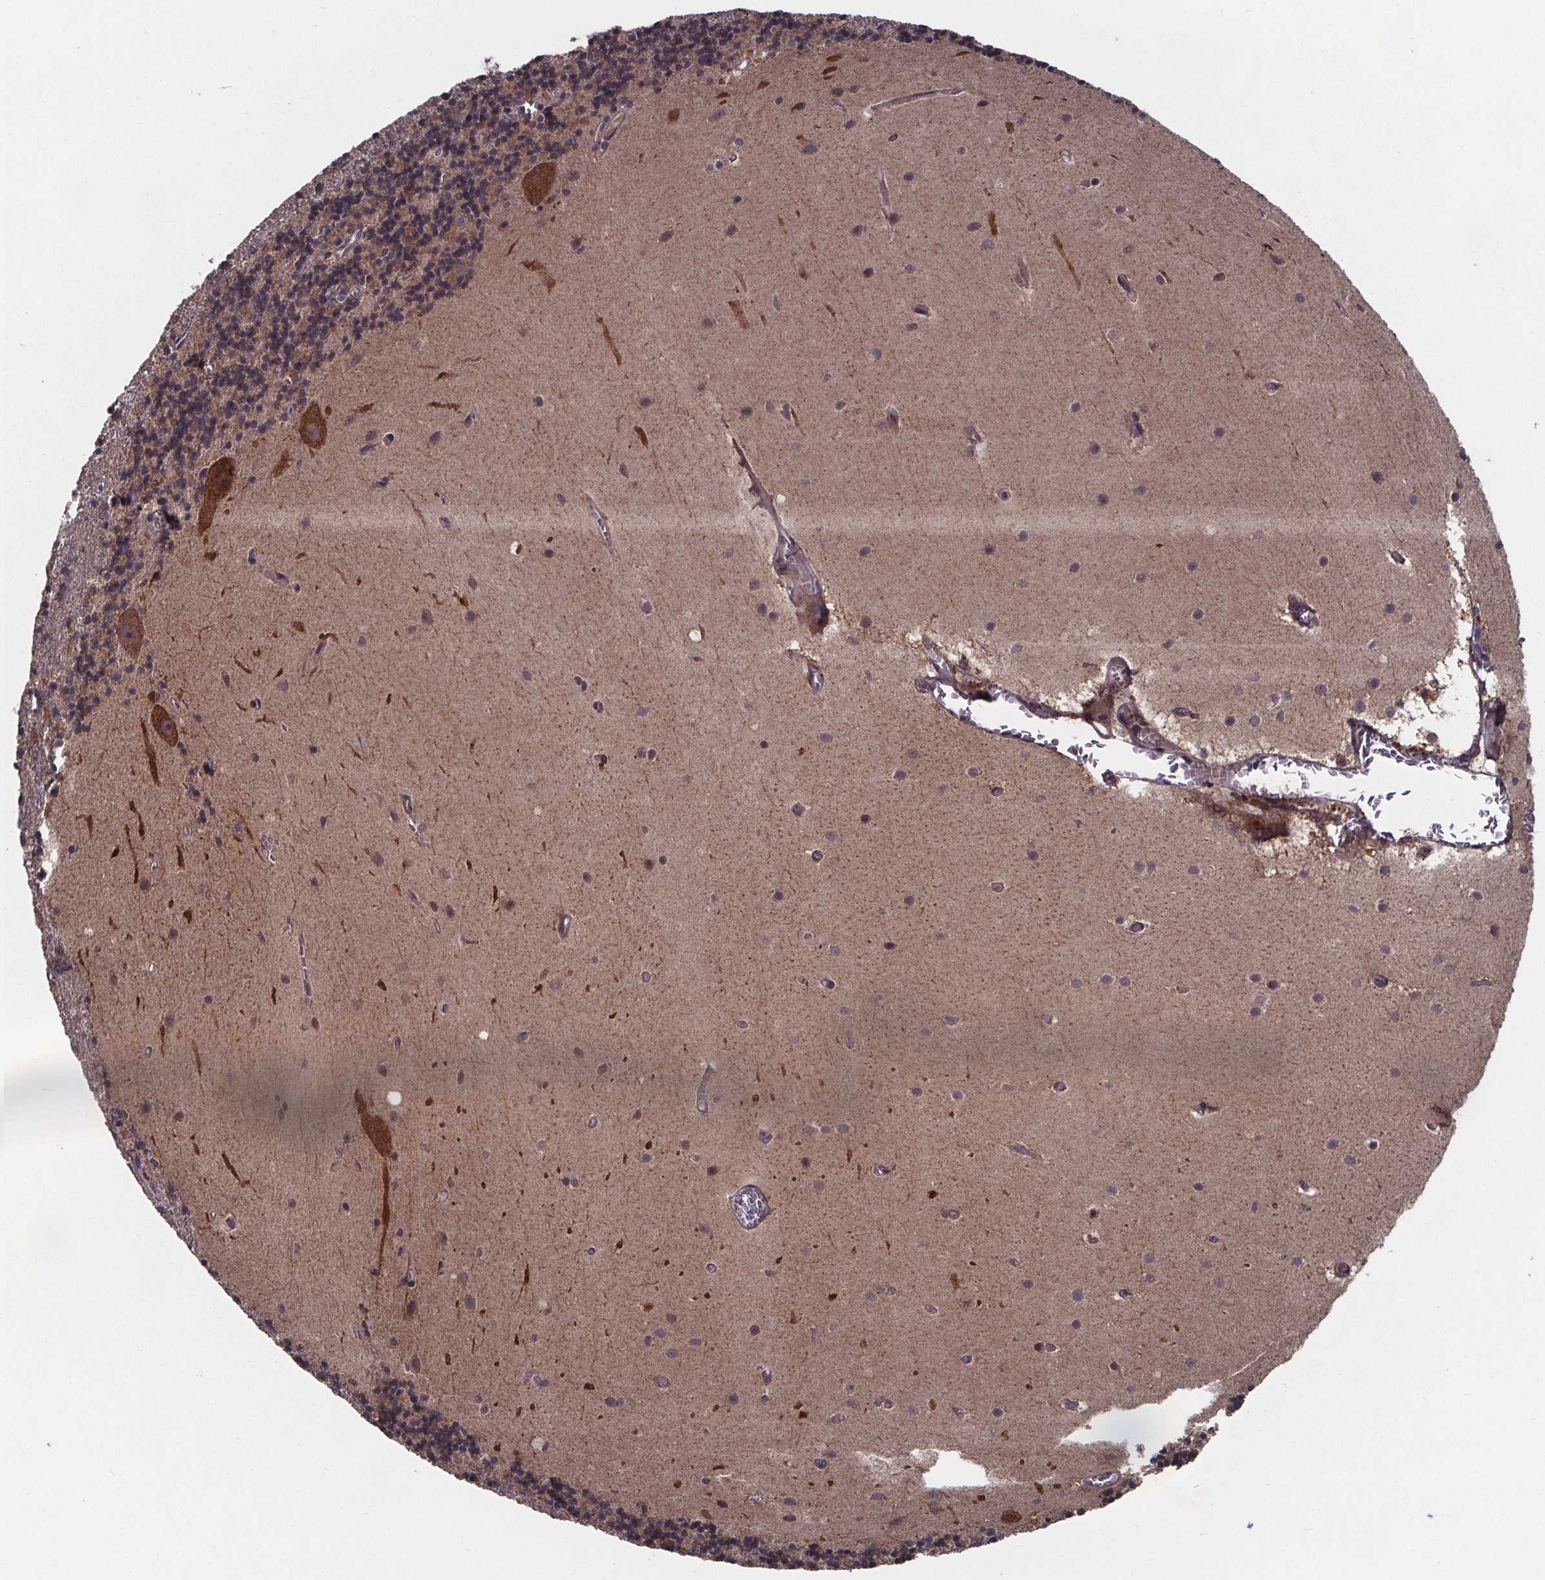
{"staining": {"intensity": "moderate", "quantity": "25%-75%", "location": "cytoplasmic/membranous"}, "tissue": "cerebellum", "cell_type": "Cells in granular layer", "image_type": "normal", "snomed": [{"axis": "morphology", "description": "Normal tissue, NOS"}, {"axis": "topography", "description": "Cerebellum"}], "caption": "This micrograph reveals immunohistochemistry staining of benign cerebellum, with medium moderate cytoplasmic/membranous staining in about 25%-75% of cells in granular layer.", "gene": "FN3KRP", "patient": {"sex": "male", "age": 70}}